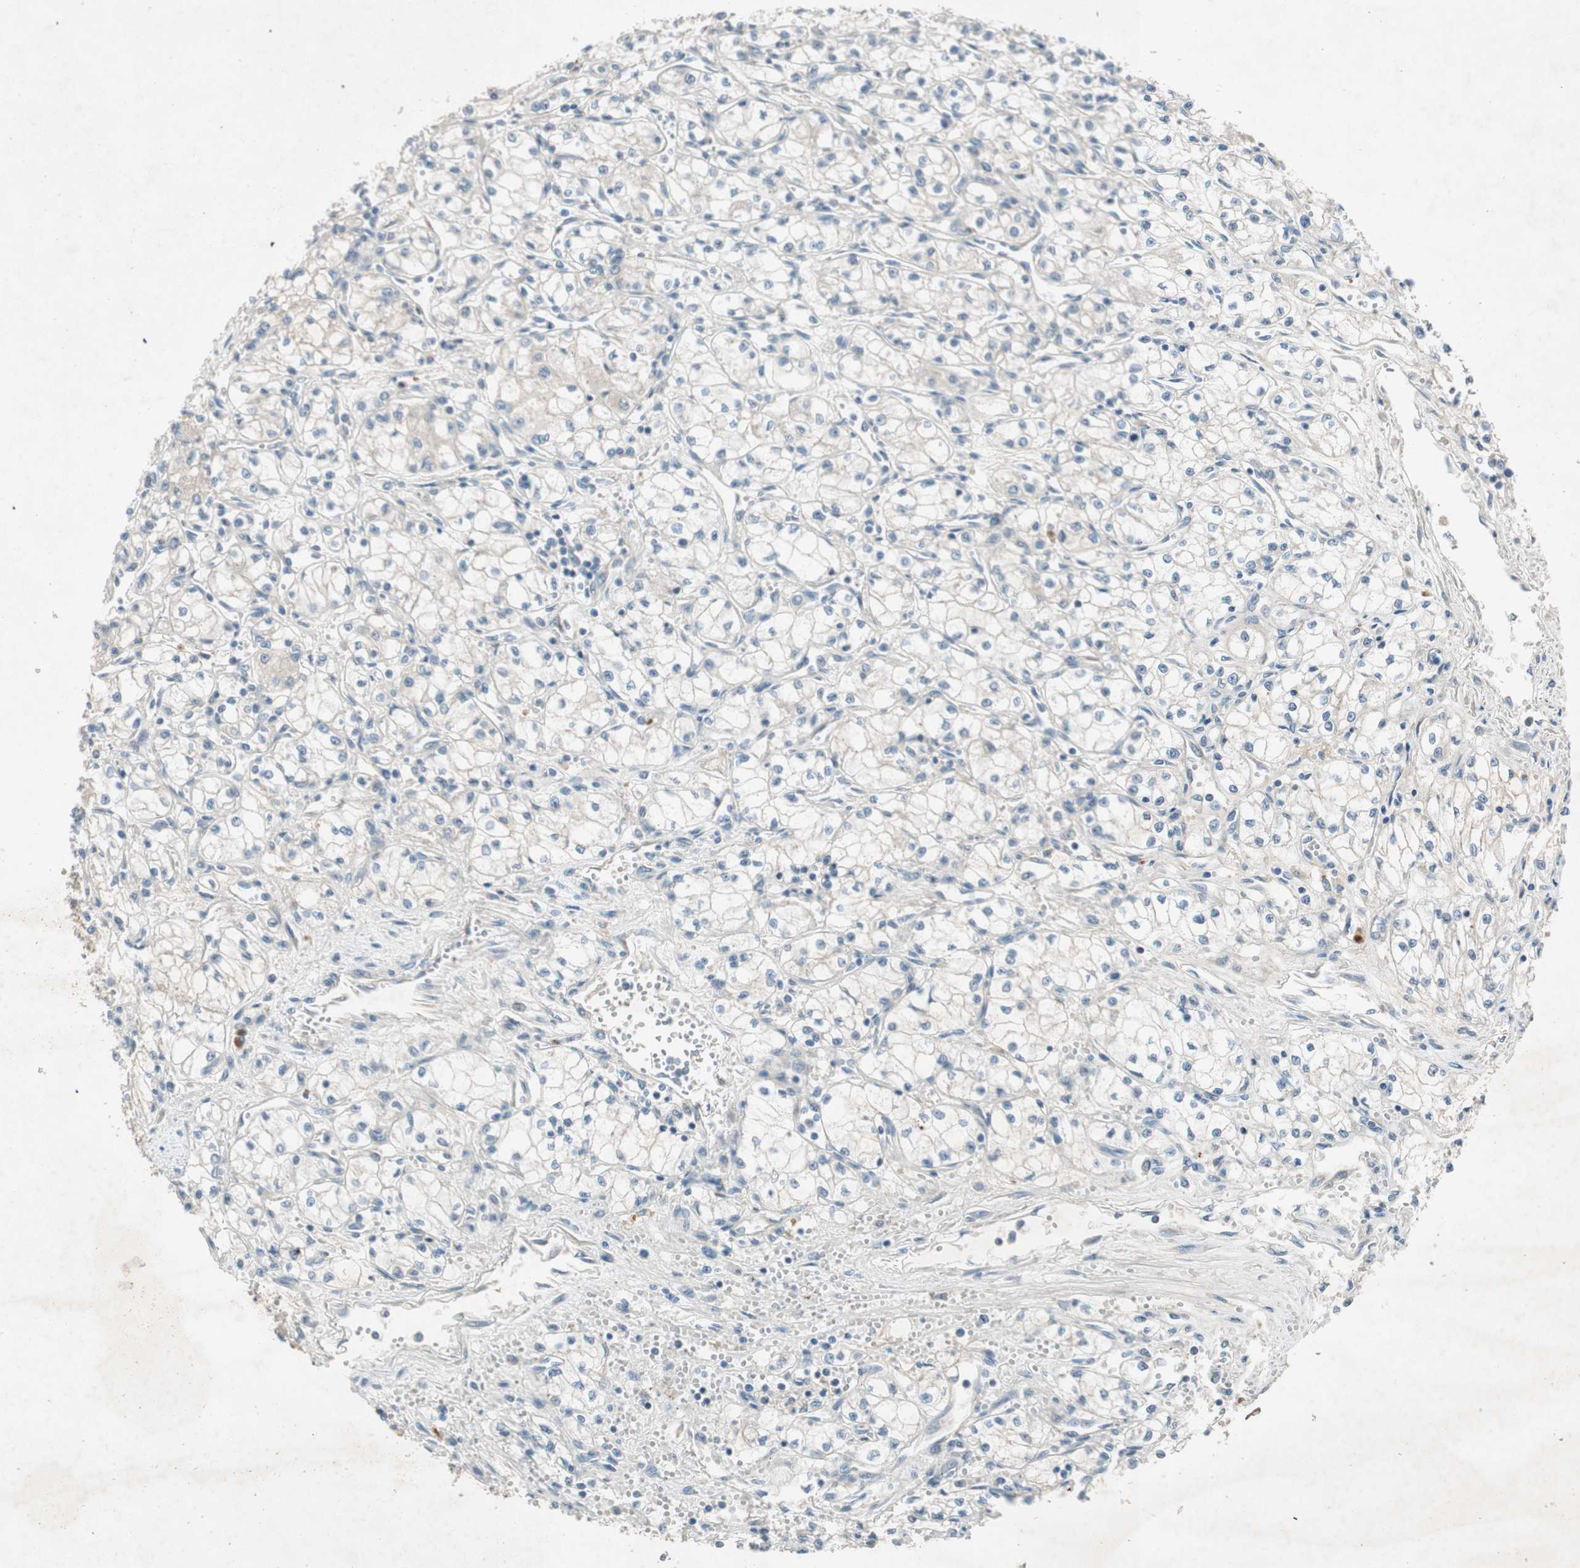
{"staining": {"intensity": "negative", "quantity": "none", "location": "none"}, "tissue": "renal cancer", "cell_type": "Tumor cells", "image_type": "cancer", "snomed": [{"axis": "morphology", "description": "Normal tissue, NOS"}, {"axis": "morphology", "description": "Adenocarcinoma, NOS"}, {"axis": "topography", "description": "Kidney"}], "caption": "High power microscopy histopathology image of an IHC micrograph of renal adenocarcinoma, revealing no significant staining in tumor cells.", "gene": "APOO", "patient": {"sex": "male", "age": 59}}